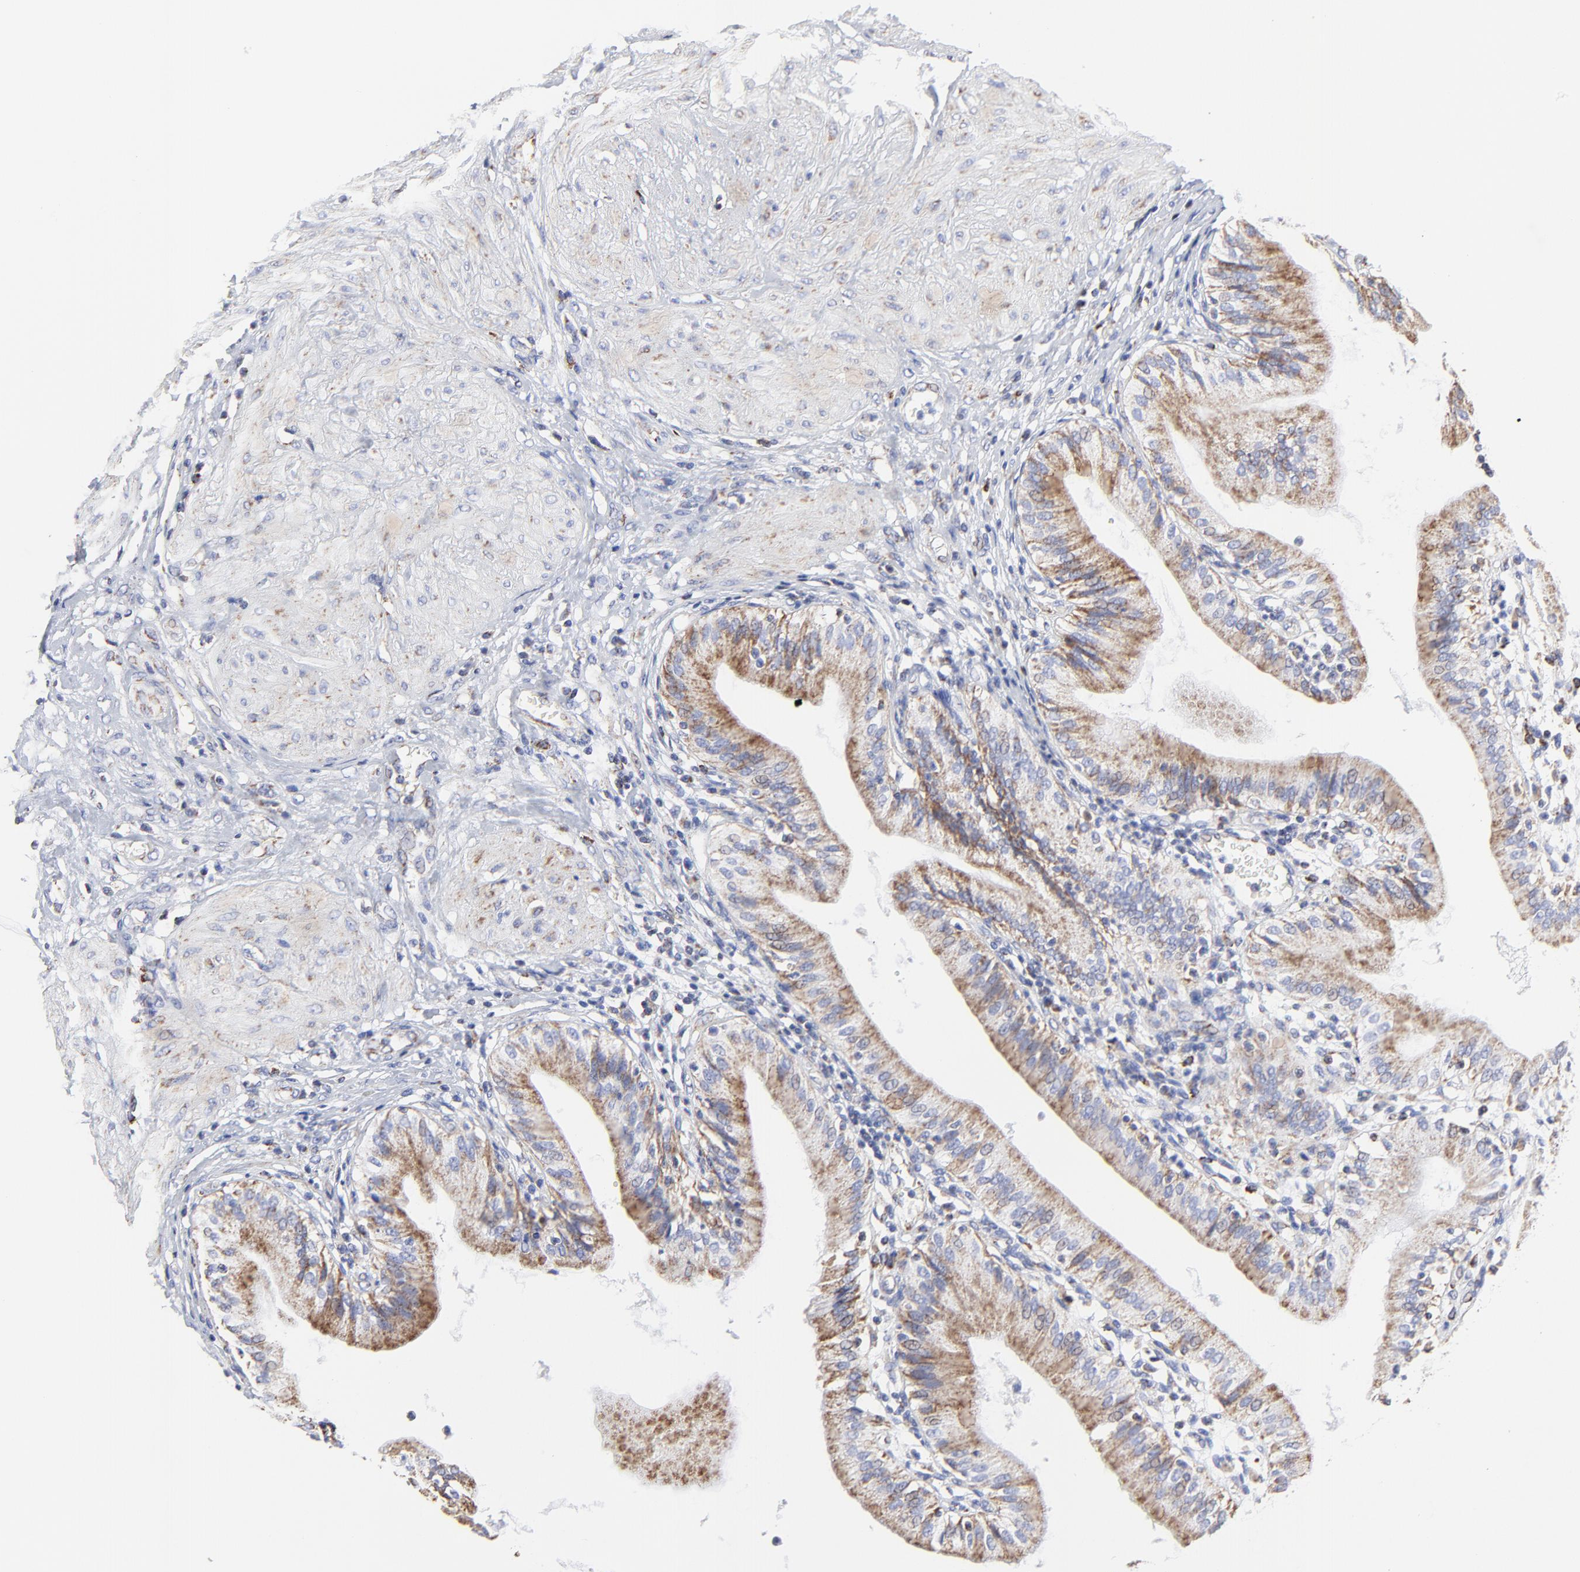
{"staining": {"intensity": "moderate", "quantity": ">75%", "location": "cytoplasmic/membranous"}, "tissue": "gallbladder", "cell_type": "Glandular cells", "image_type": "normal", "snomed": [{"axis": "morphology", "description": "Normal tissue, NOS"}, {"axis": "topography", "description": "Gallbladder"}], "caption": "Benign gallbladder demonstrates moderate cytoplasmic/membranous staining in about >75% of glandular cells, visualized by immunohistochemistry. (IHC, brightfield microscopy, high magnification).", "gene": "PINK1", "patient": {"sex": "male", "age": 58}}